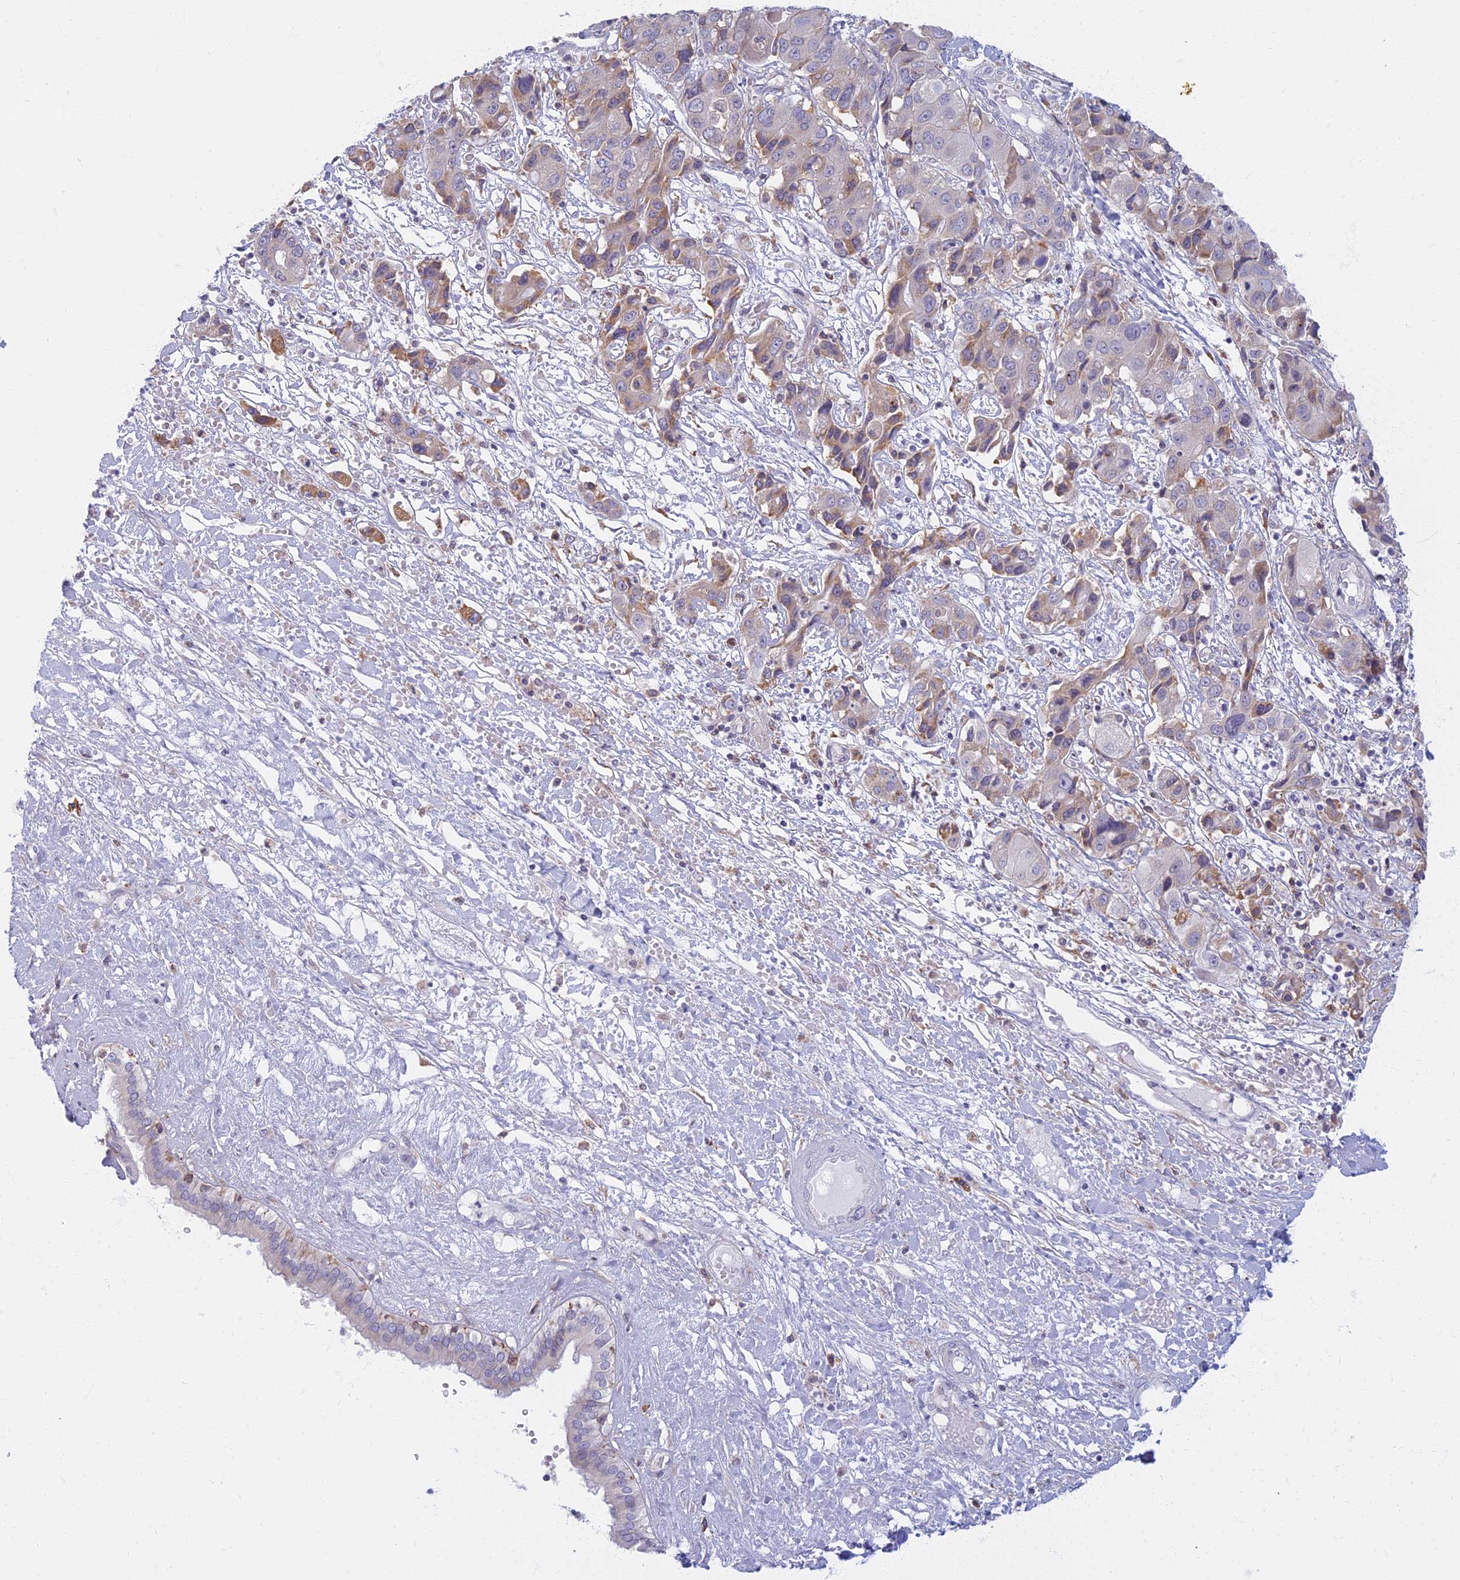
{"staining": {"intensity": "moderate", "quantity": "<25%", "location": "cytoplasmic/membranous"}, "tissue": "liver cancer", "cell_type": "Tumor cells", "image_type": "cancer", "snomed": [{"axis": "morphology", "description": "Cholangiocarcinoma"}, {"axis": "topography", "description": "Liver"}], "caption": "A brown stain shows moderate cytoplasmic/membranous staining of a protein in liver cancer tumor cells.", "gene": "DDX51", "patient": {"sex": "male", "age": 67}}